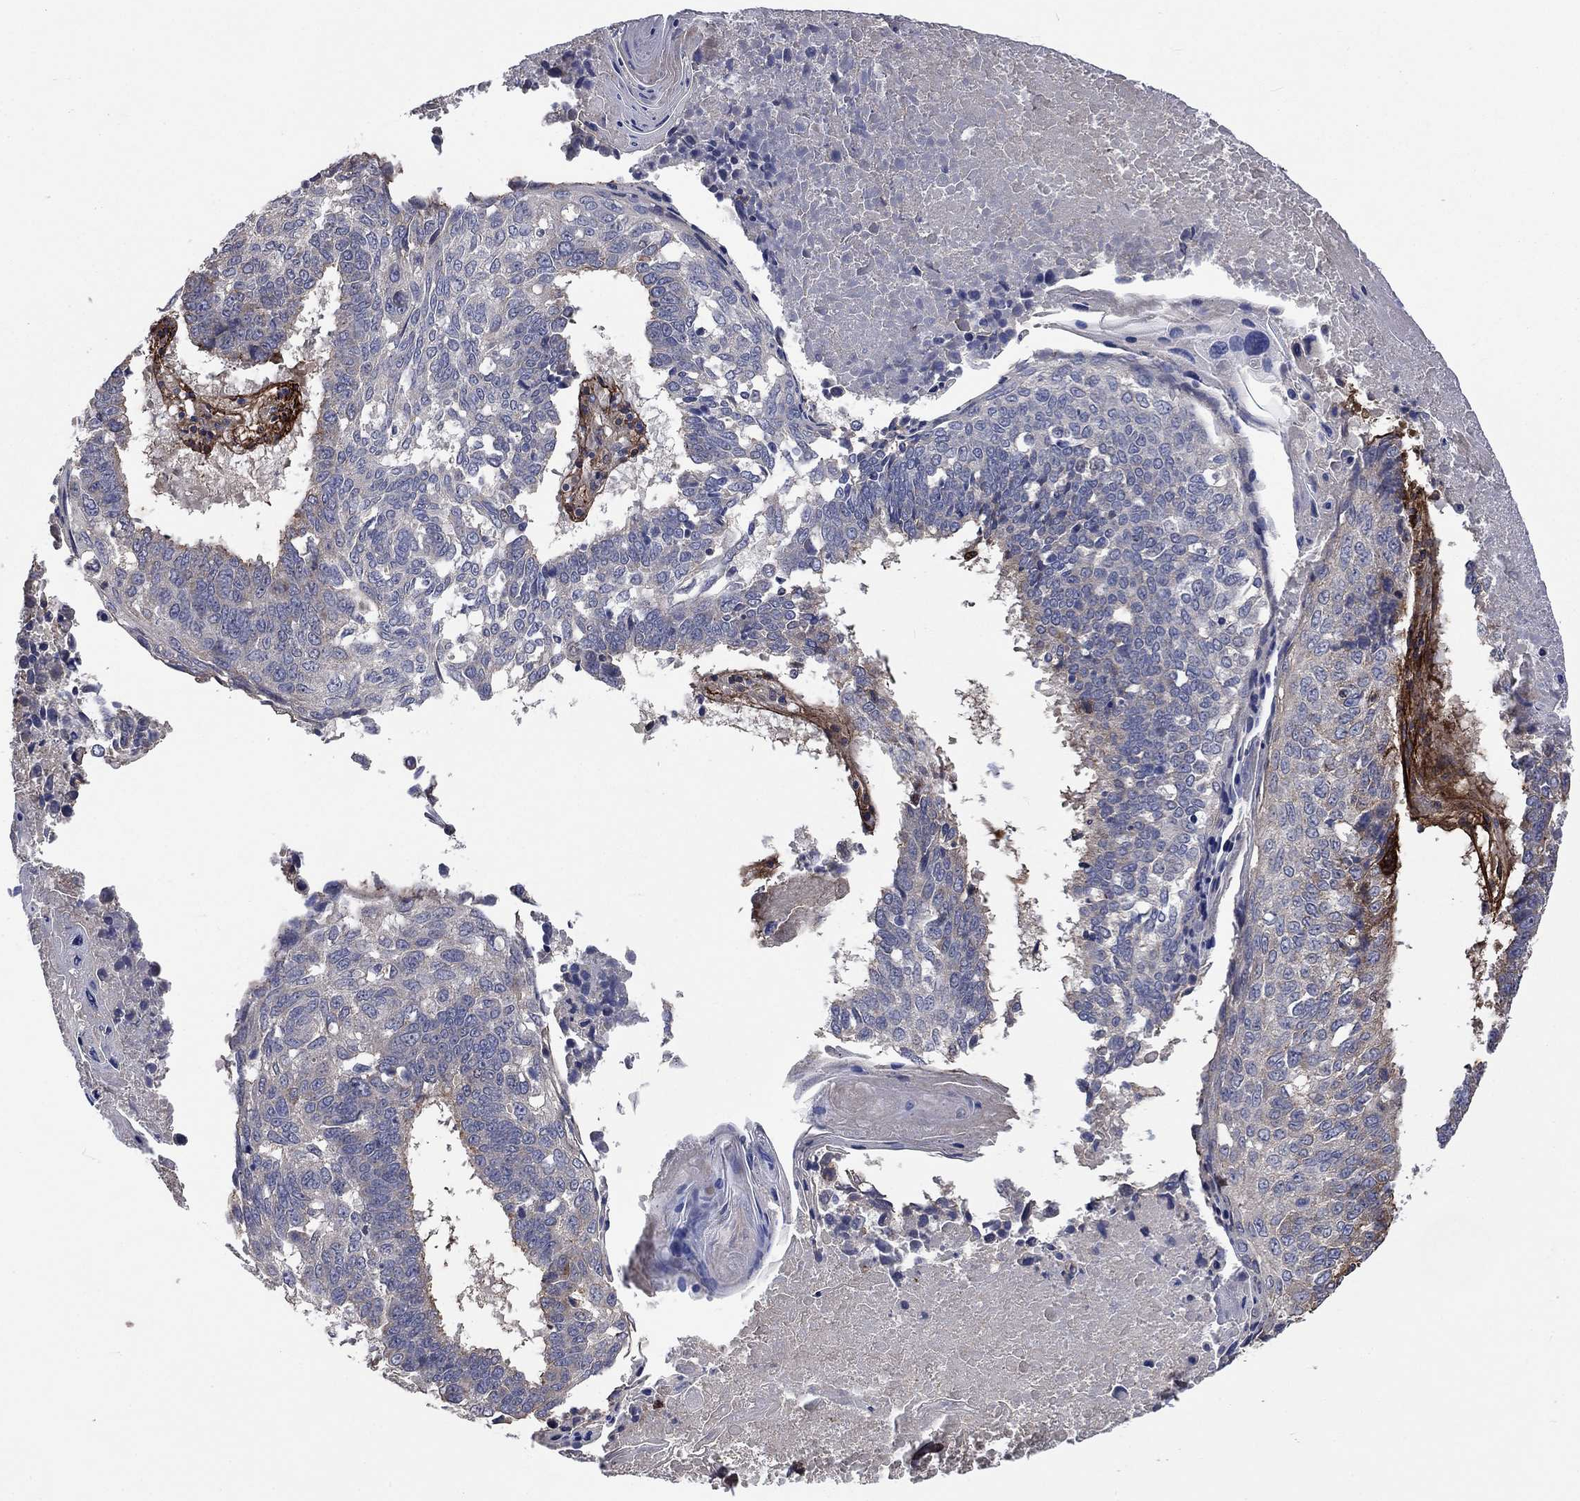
{"staining": {"intensity": "negative", "quantity": "none", "location": "none"}, "tissue": "lung cancer", "cell_type": "Tumor cells", "image_type": "cancer", "snomed": [{"axis": "morphology", "description": "Squamous cell carcinoma, NOS"}, {"axis": "topography", "description": "Lung"}], "caption": "This image is of lung cancer (squamous cell carcinoma) stained with immunohistochemistry to label a protein in brown with the nuclei are counter-stained blue. There is no staining in tumor cells. The staining was performed using DAB to visualize the protein expression in brown, while the nuclei were stained in blue with hematoxylin (Magnification: 20x).", "gene": "VCAN", "patient": {"sex": "male", "age": 73}}